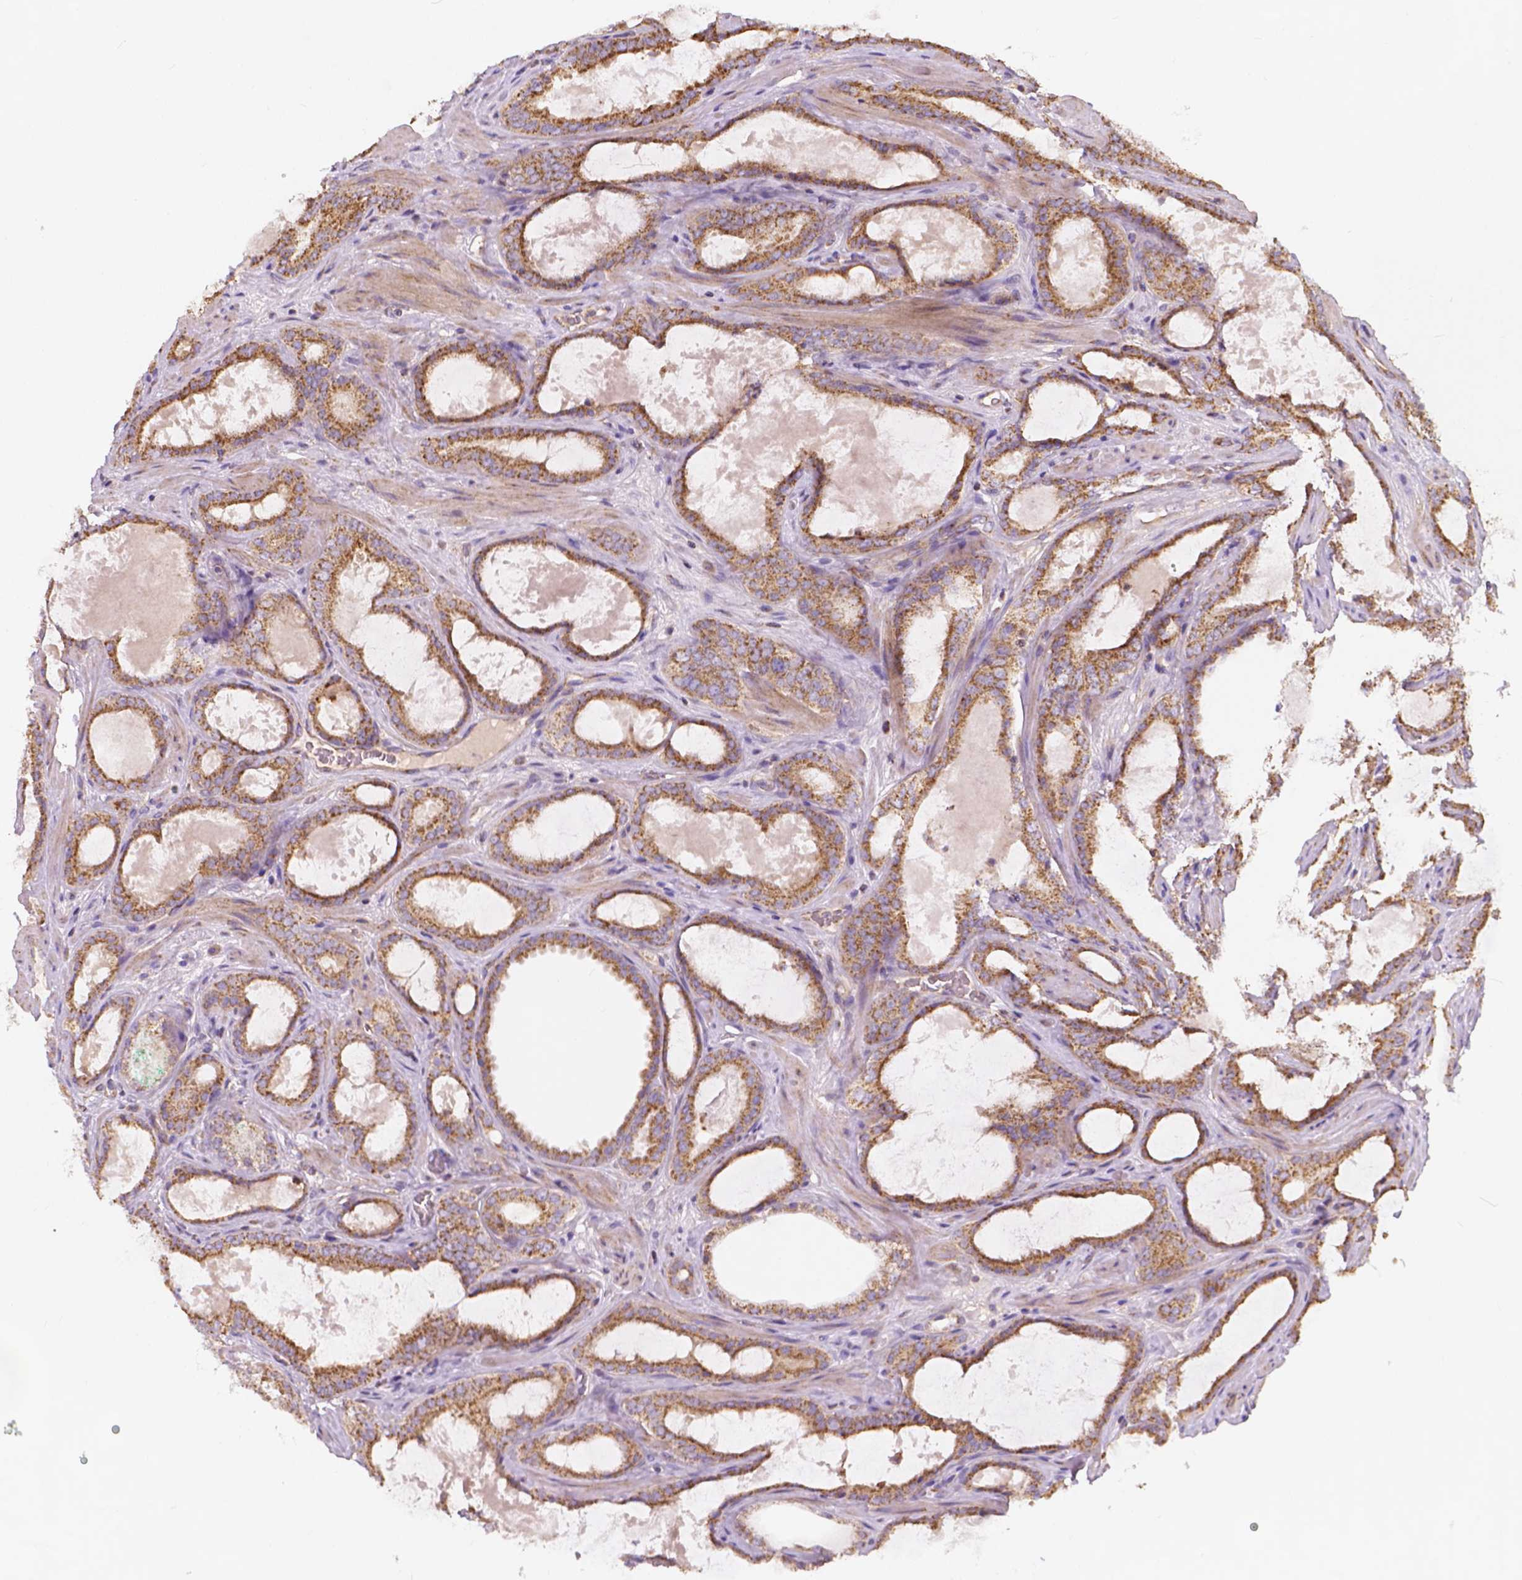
{"staining": {"intensity": "moderate", "quantity": ">75%", "location": "cytoplasmic/membranous"}, "tissue": "prostate cancer", "cell_type": "Tumor cells", "image_type": "cancer", "snomed": [{"axis": "morphology", "description": "Adenocarcinoma, High grade"}, {"axis": "topography", "description": "Prostate"}], "caption": "Immunohistochemical staining of prostate adenocarcinoma (high-grade) exhibits moderate cytoplasmic/membranous protein expression in approximately >75% of tumor cells.", "gene": "SNCAIP", "patient": {"sex": "male", "age": 63}}